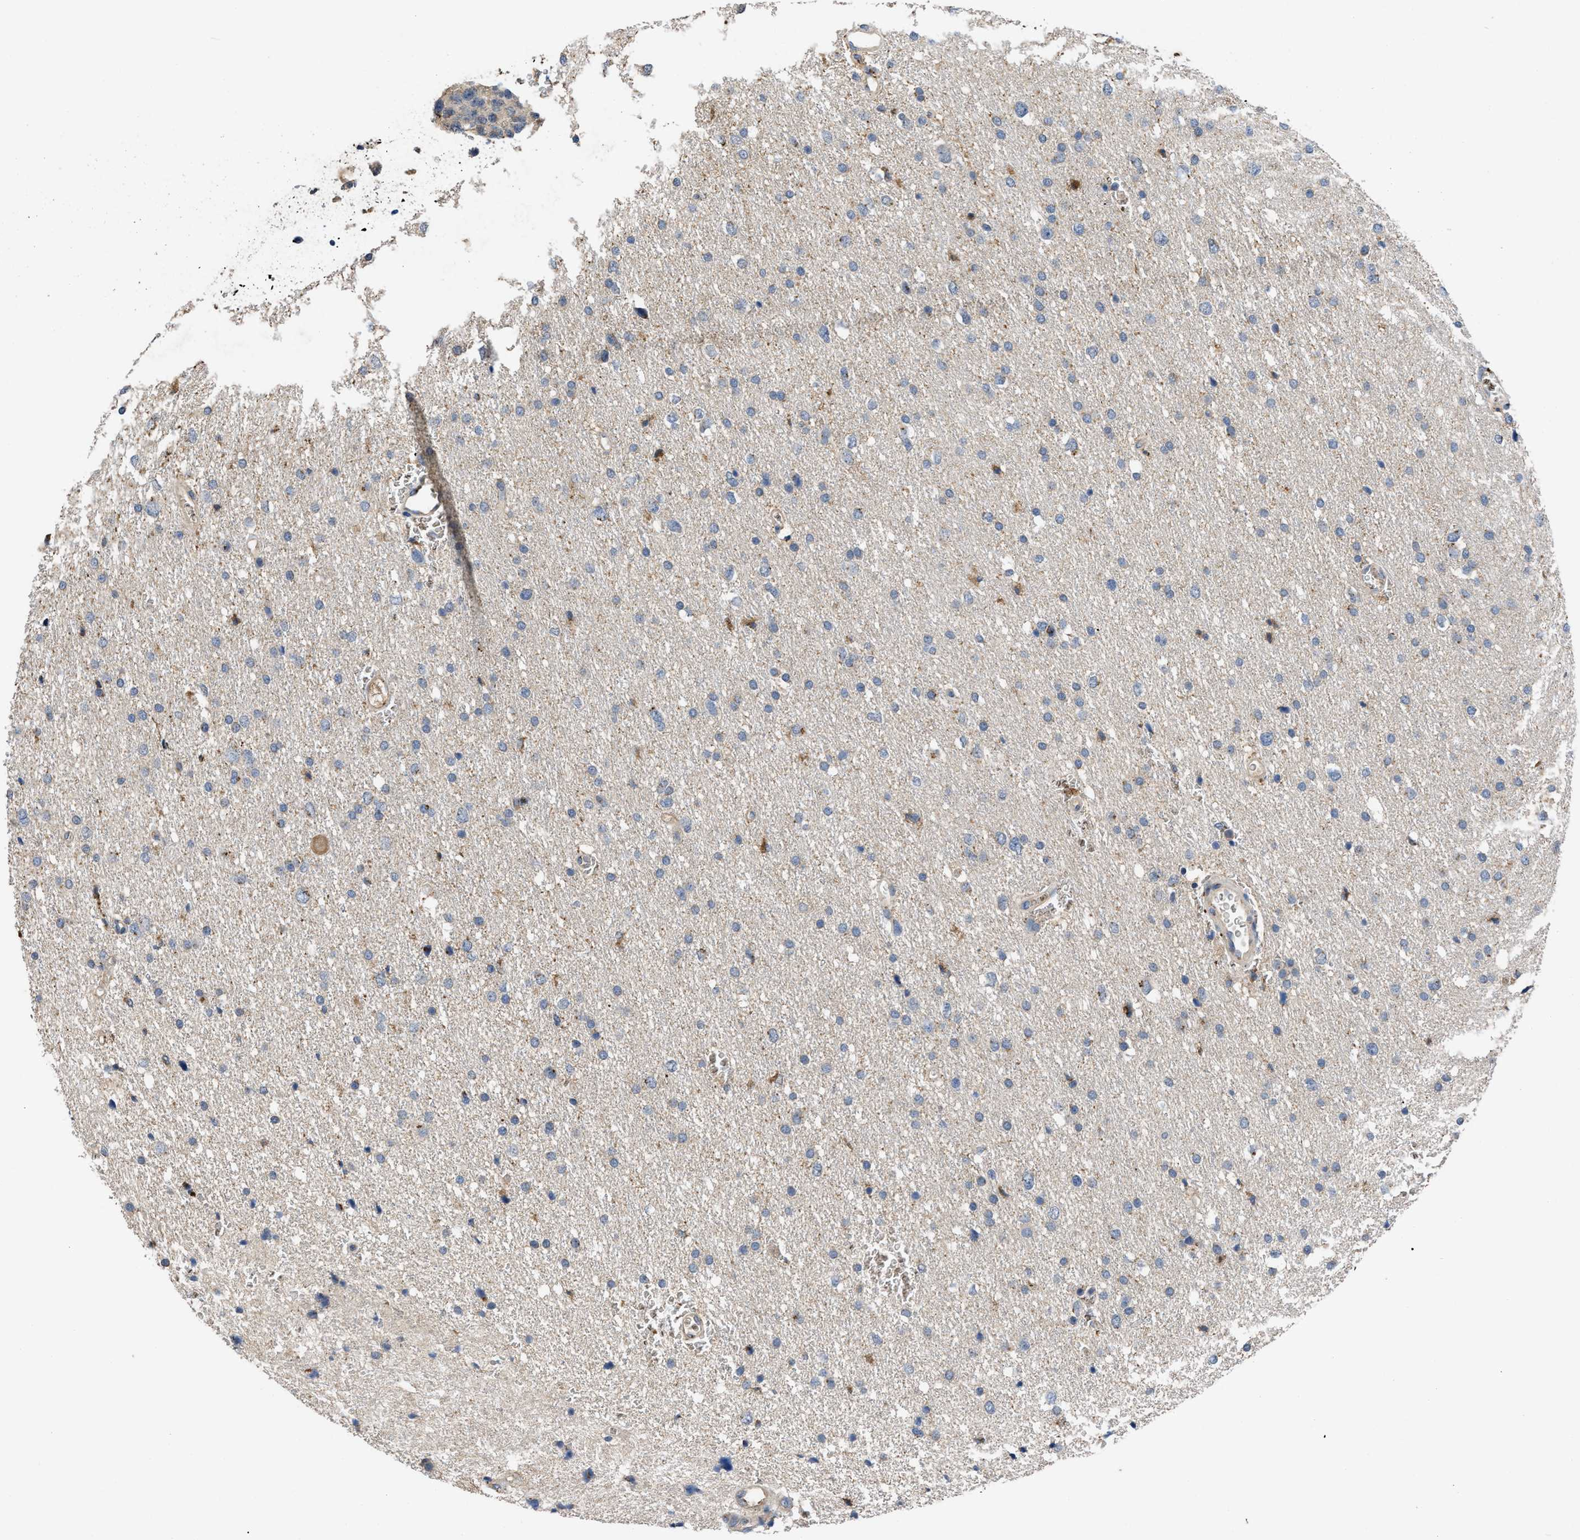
{"staining": {"intensity": "negative", "quantity": "none", "location": "none"}, "tissue": "glioma", "cell_type": "Tumor cells", "image_type": "cancer", "snomed": [{"axis": "morphology", "description": "Glioma, malignant, Low grade"}, {"axis": "topography", "description": "Brain"}], "caption": "This is an immunohistochemistry photomicrograph of human glioma. There is no staining in tumor cells.", "gene": "SIK2", "patient": {"sex": "female", "age": 37}}